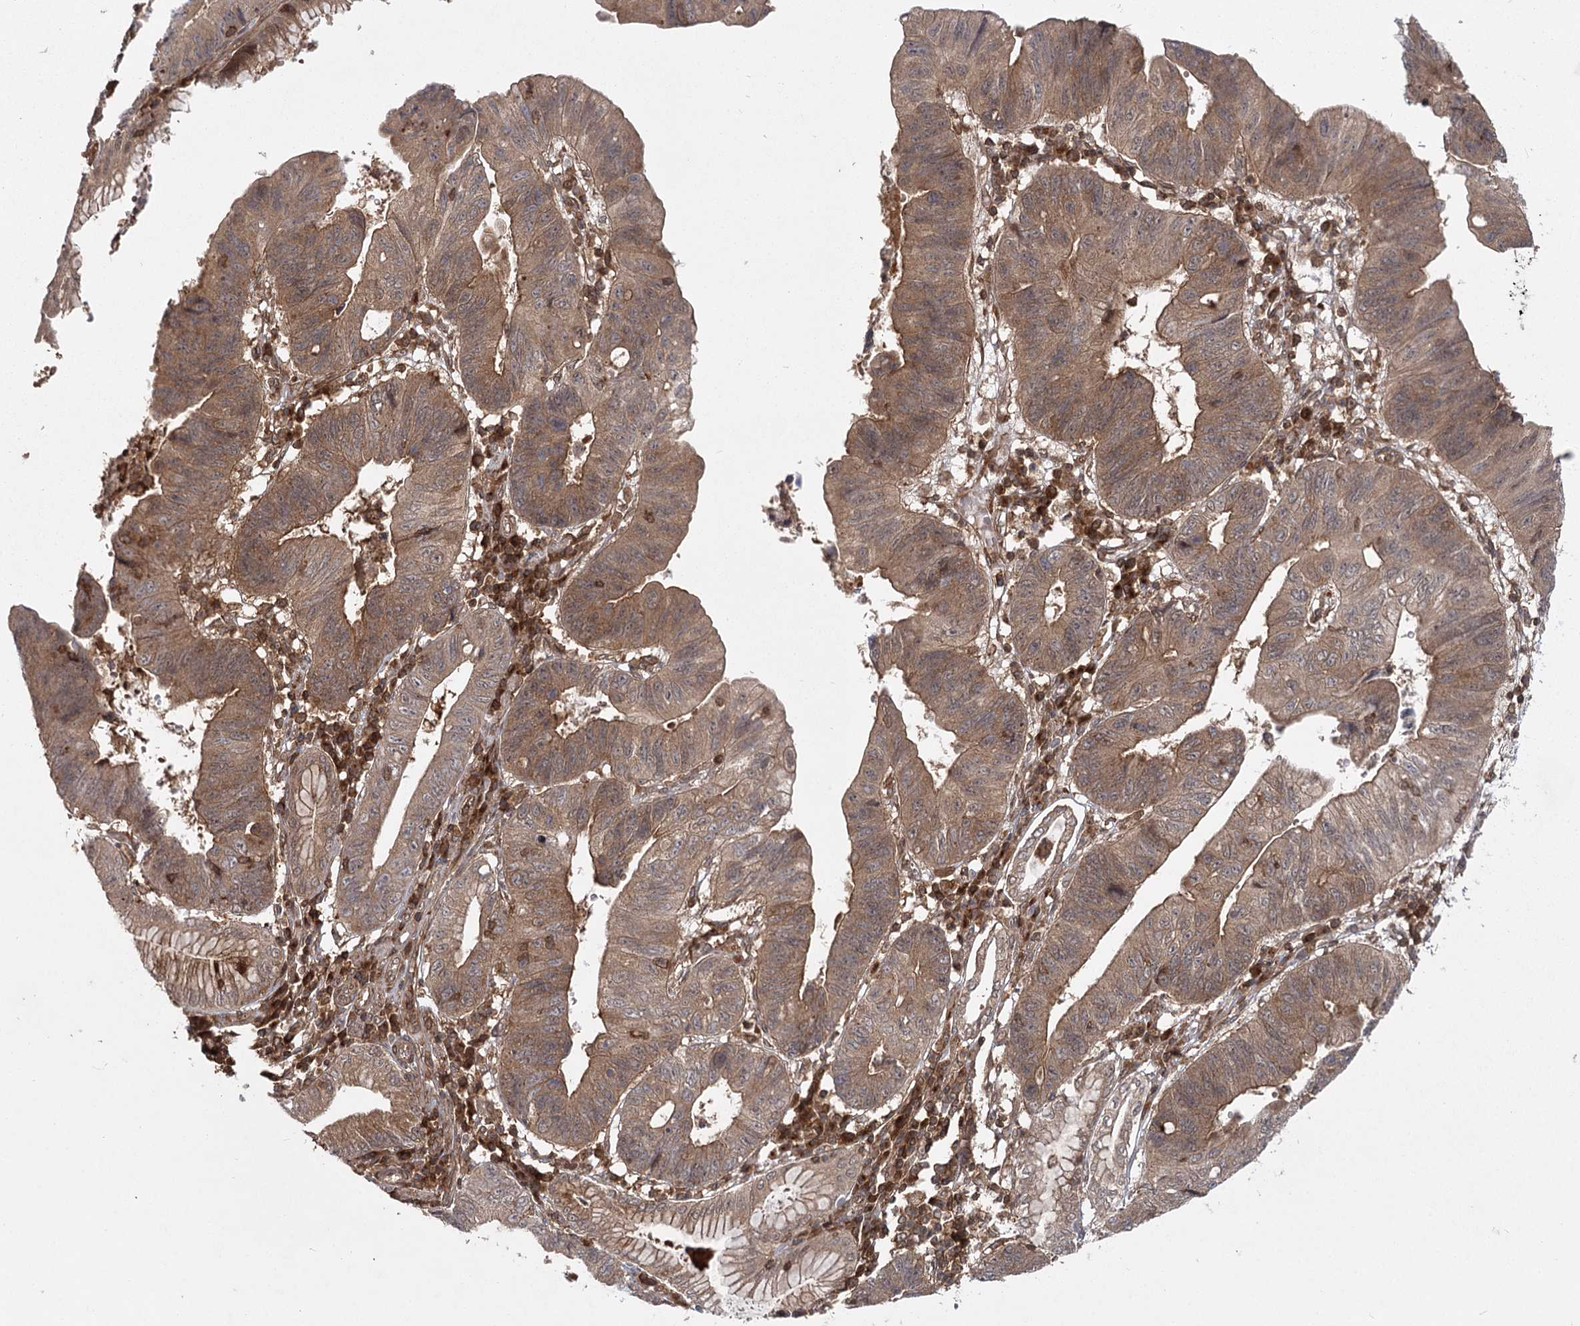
{"staining": {"intensity": "moderate", "quantity": ">75%", "location": "cytoplasmic/membranous"}, "tissue": "stomach cancer", "cell_type": "Tumor cells", "image_type": "cancer", "snomed": [{"axis": "morphology", "description": "Adenocarcinoma, NOS"}, {"axis": "topography", "description": "Stomach"}], "caption": "Tumor cells exhibit moderate cytoplasmic/membranous positivity in approximately >75% of cells in stomach cancer (adenocarcinoma). The staining was performed using DAB to visualize the protein expression in brown, while the nuclei were stained in blue with hematoxylin (Magnification: 20x).", "gene": "MDFIC", "patient": {"sex": "male", "age": 59}}